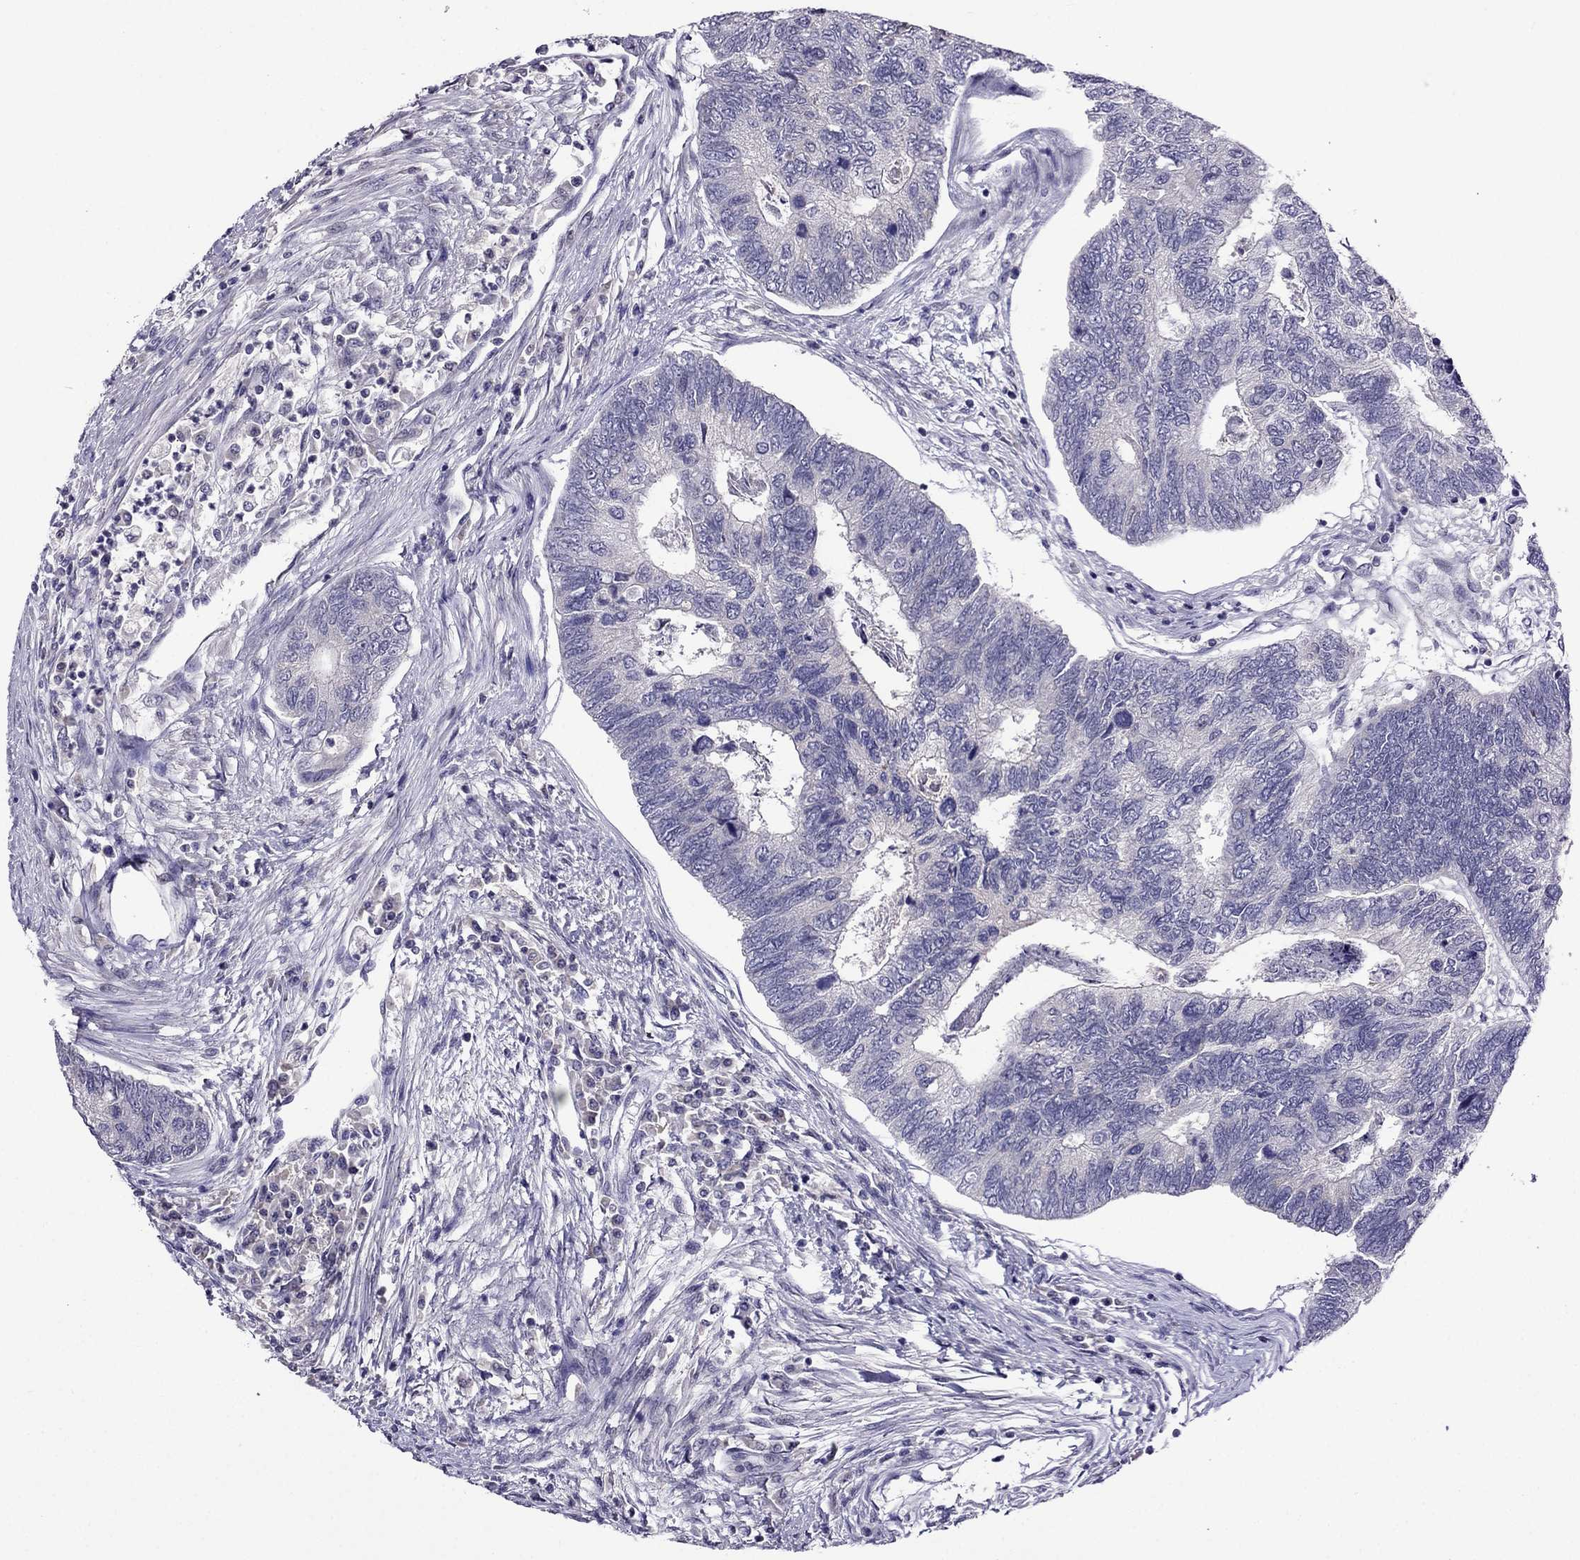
{"staining": {"intensity": "negative", "quantity": "none", "location": "none"}, "tissue": "colorectal cancer", "cell_type": "Tumor cells", "image_type": "cancer", "snomed": [{"axis": "morphology", "description": "Adenocarcinoma, NOS"}, {"axis": "topography", "description": "Colon"}], "caption": "Immunohistochemistry (IHC) of colorectal cancer shows no expression in tumor cells.", "gene": "SPTBN4", "patient": {"sex": "female", "age": 67}}